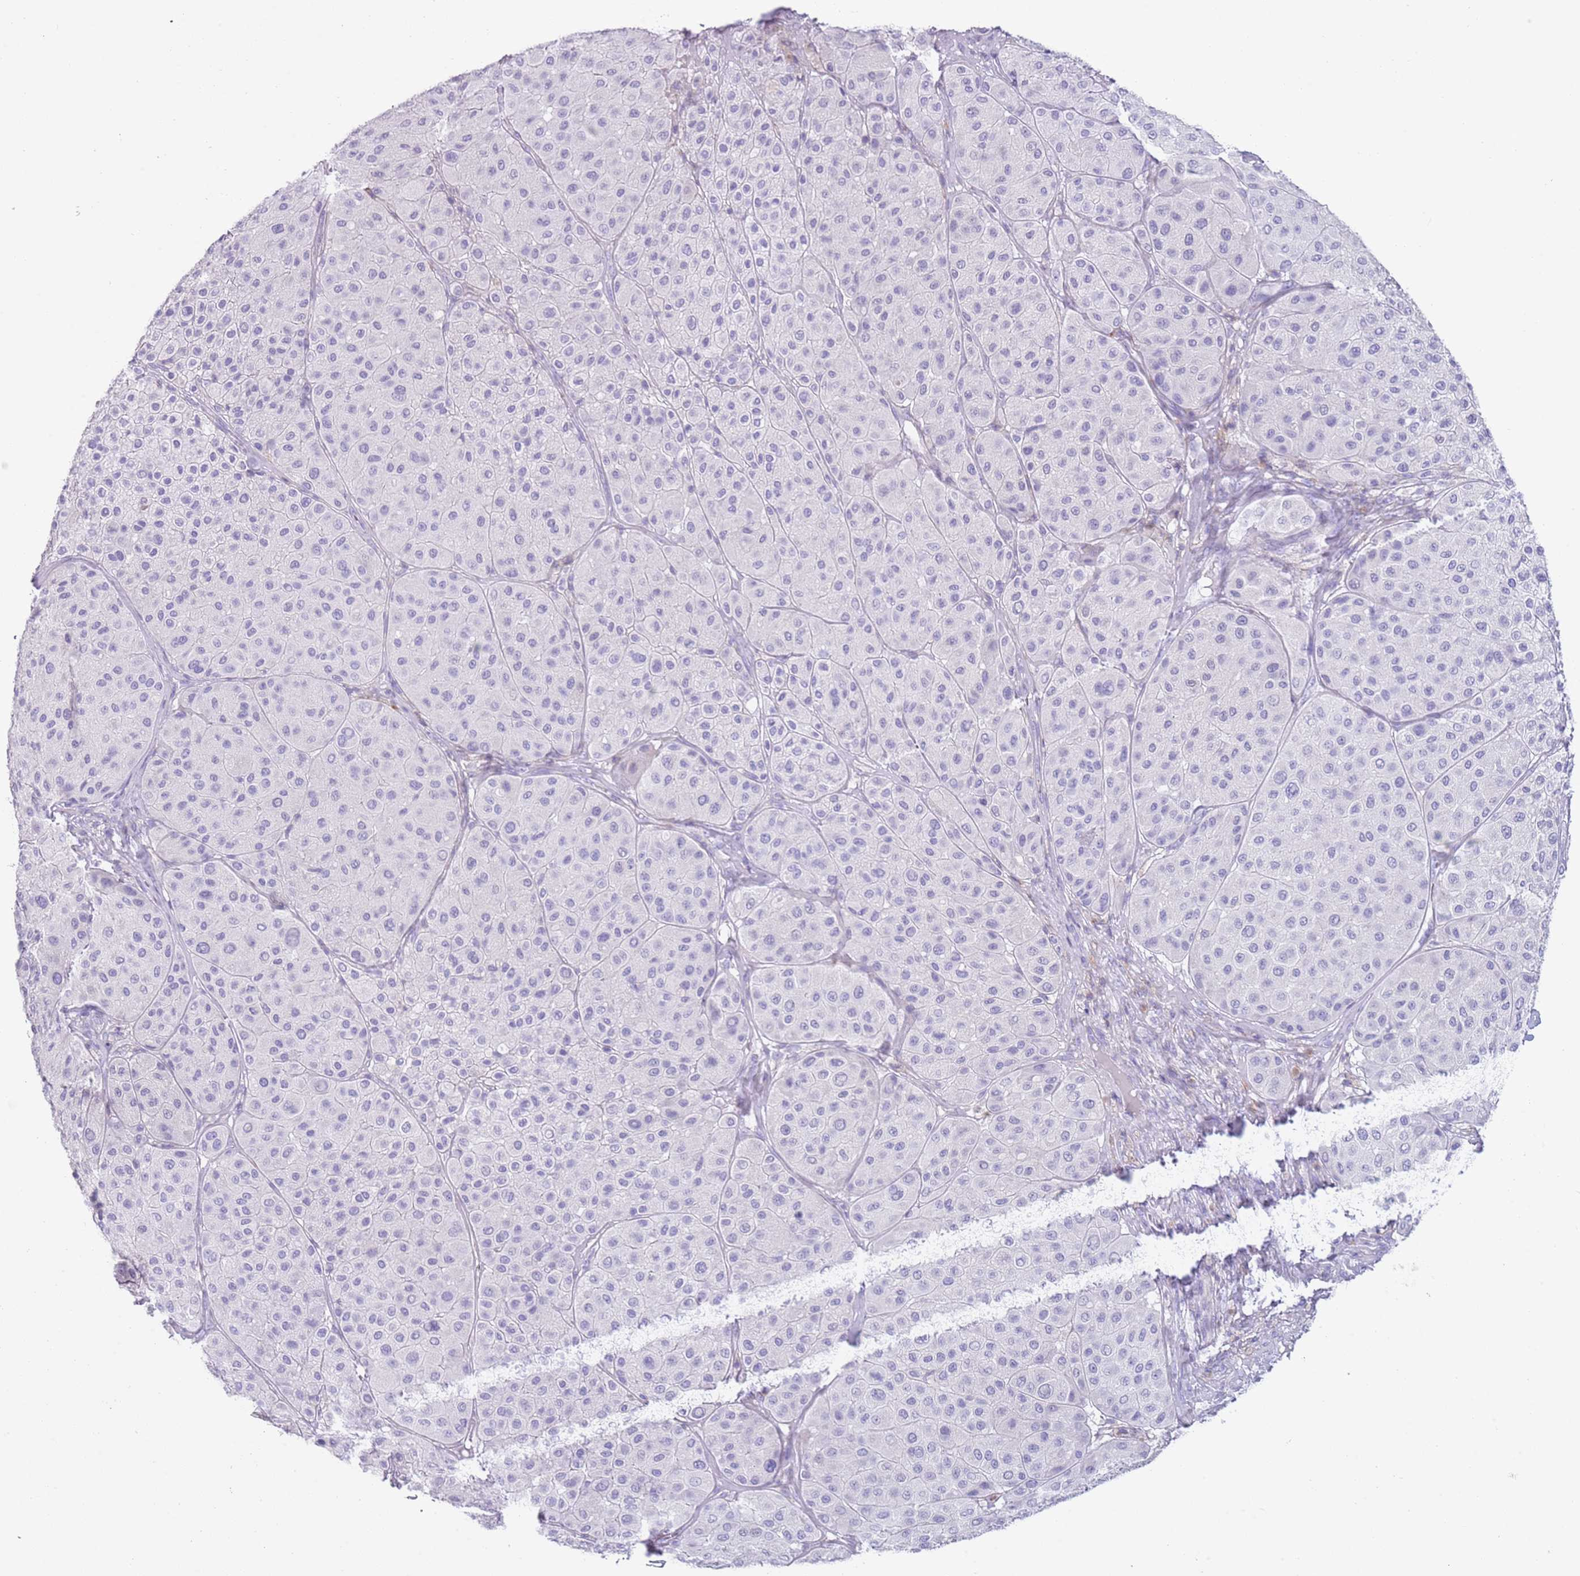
{"staining": {"intensity": "negative", "quantity": "none", "location": "none"}, "tissue": "melanoma", "cell_type": "Tumor cells", "image_type": "cancer", "snomed": [{"axis": "morphology", "description": "Malignant melanoma, Metastatic site"}, {"axis": "topography", "description": "Smooth muscle"}], "caption": "Immunohistochemistry of human melanoma demonstrates no positivity in tumor cells. (DAB (3,3'-diaminobenzidine) immunohistochemistry (IHC) with hematoxylin counter stain).", "gene": "NBPF20", "patient": {"sex": "male", "age": 41}}